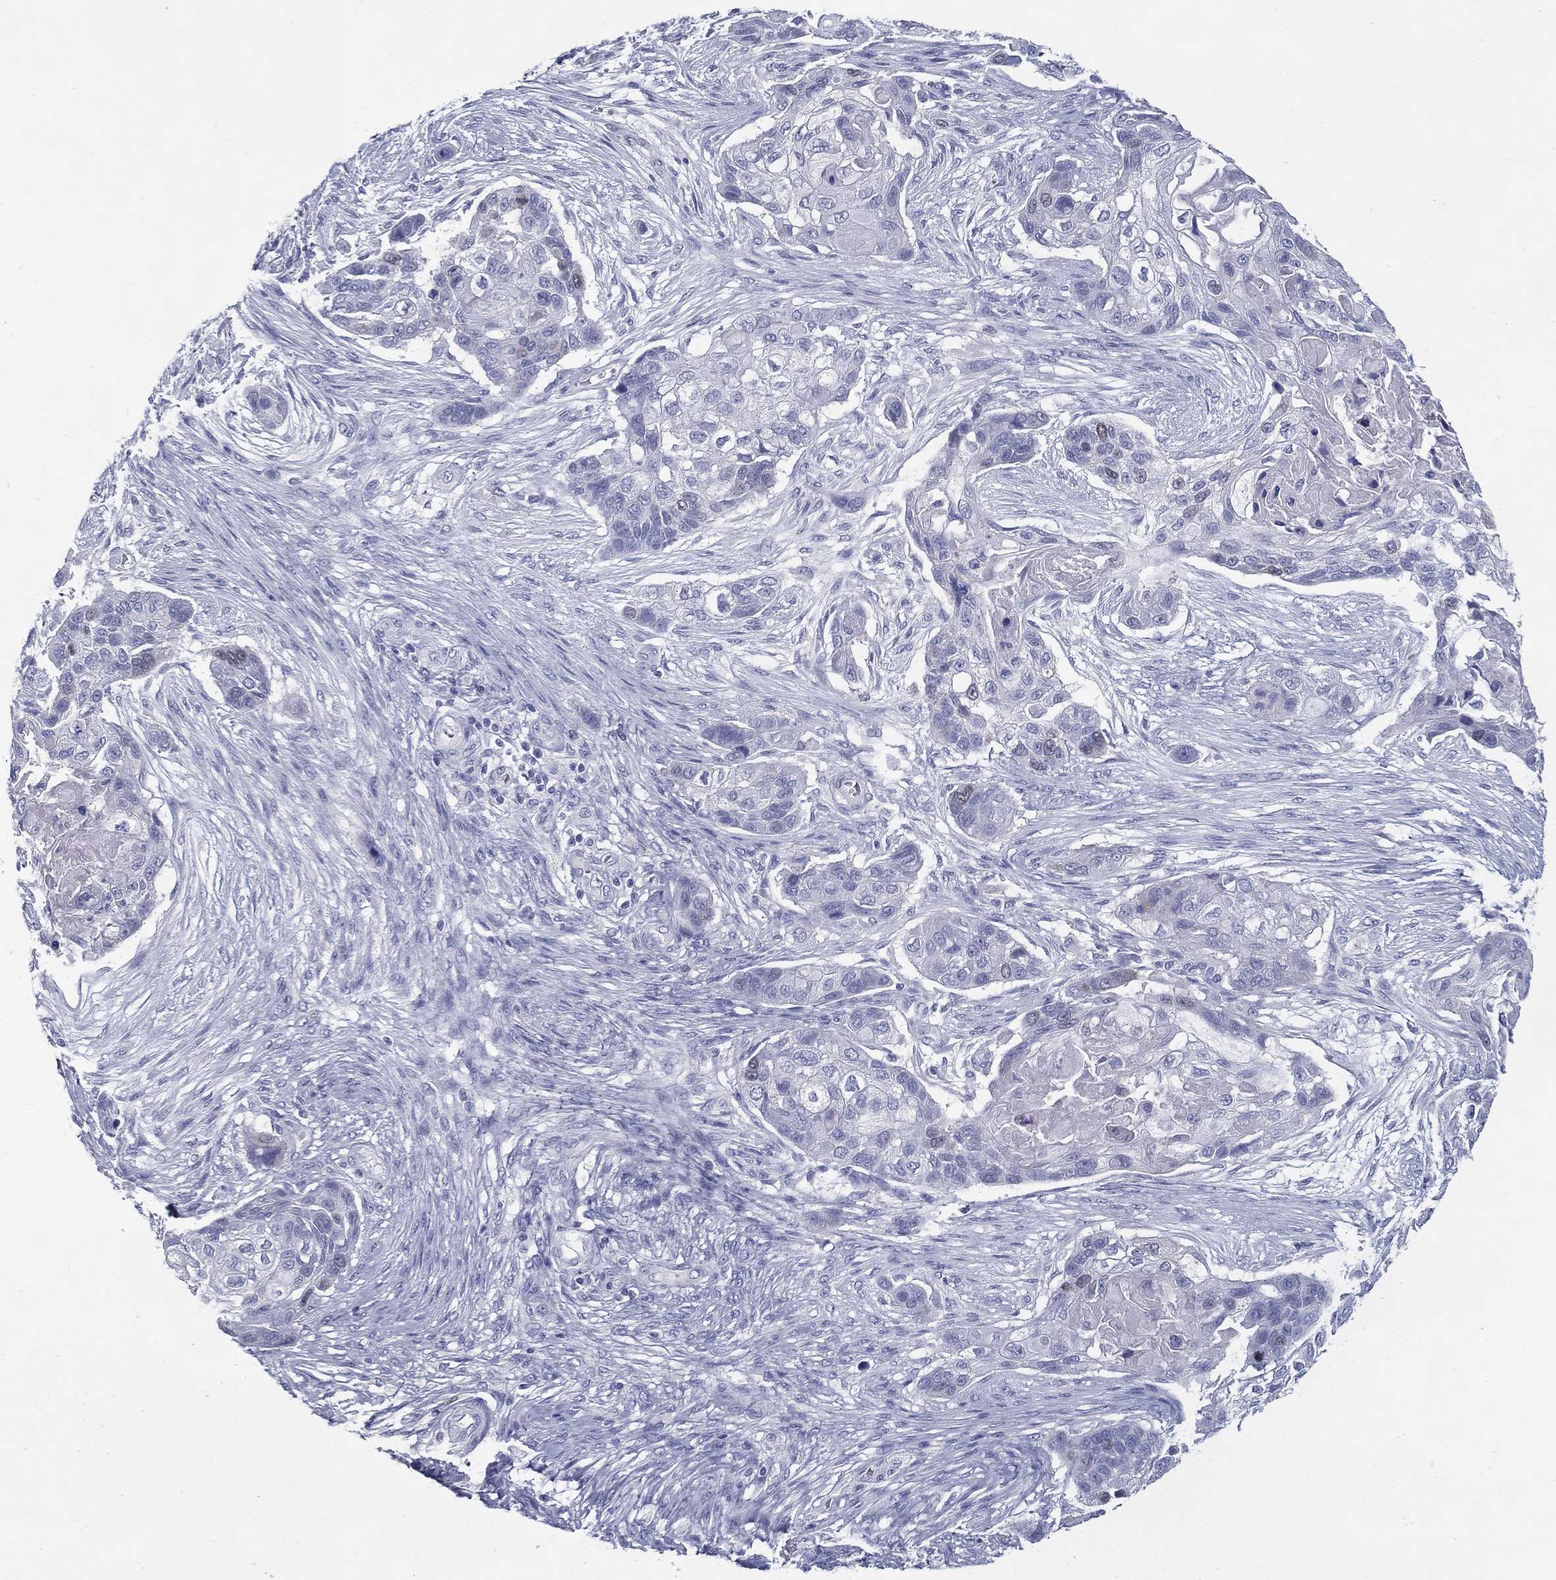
{"staining": {"intensity": "negative", "quantity": "none", "location": "none"}, "tissue": "lung cancer", "cell_type": "Tumor cells", "image_type": "cancer", "snomed": [{"axis": "morphology", "description": "Squamous cell carcinoma, NOS"}, {"axis": "topography", "description": "Lung"}], "caption": "High magnification brightfield microscopy of lung cancer (squamous cell carcinoma) stained with DAB (3,3'-diaminobenzidine) (brown) and counterstained with hematoxylin (blue): tumor cells show no significant staining. The staining is performed using DAB (3,3'-diaminobenzidine) brown chromogen with nuclei counter-stained in using hematoxylin.", "gene": "KIF2C", "patient": {"sex": "male", "age": 69}}